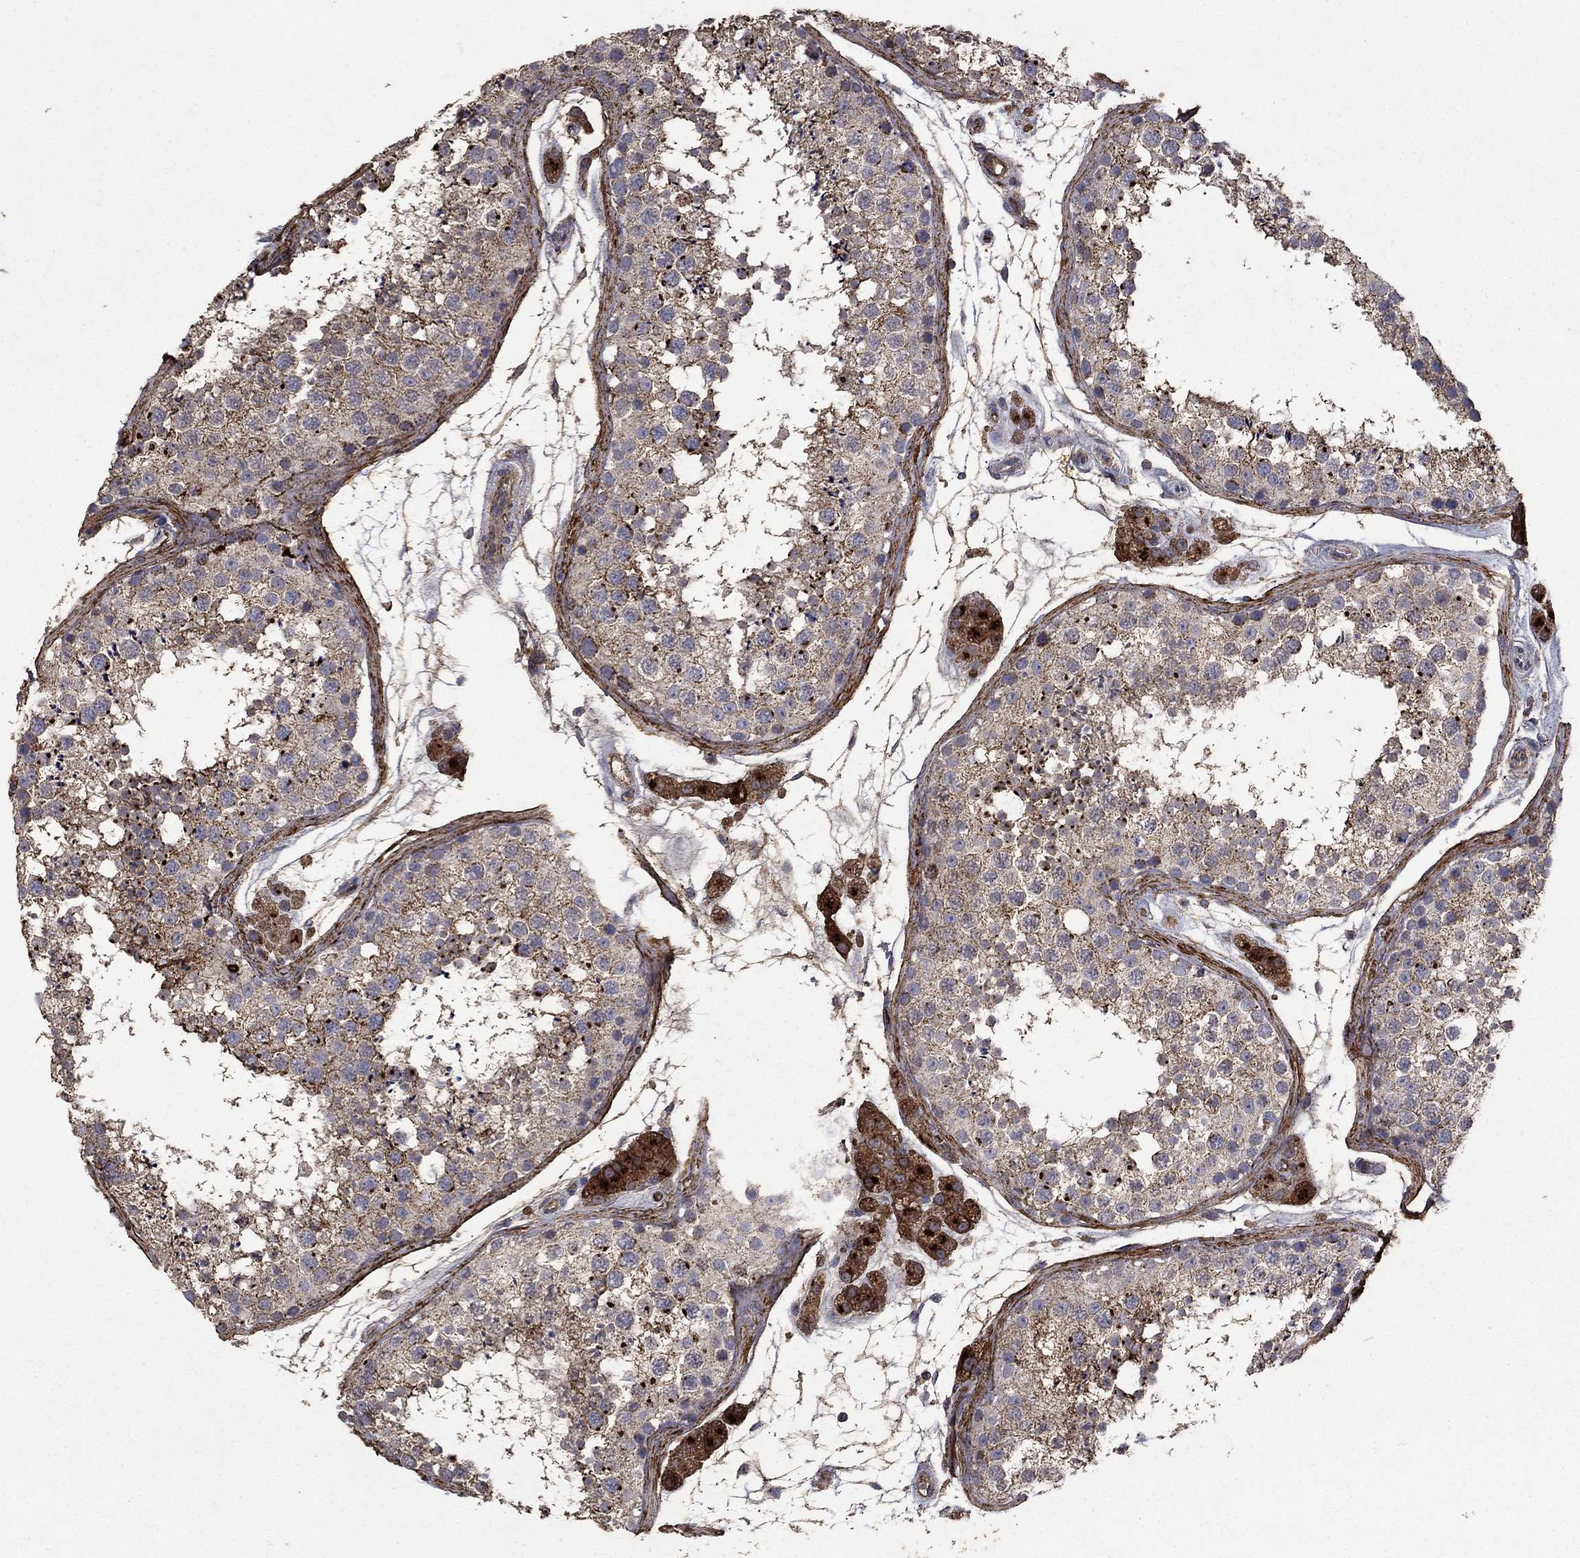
{"staining": {"intensity": "strong", "quantity": "<25%", "location": "cytoplasmic/membranous"}, "tissue": "testis", "cell_type": "Cells in seminiferous ducts", "image_type": "normal", "snomed": [{"axis": "morphology", "description": "Normal tissue, NOS"}, {"axis": "topography", "description": "Testis"}], "caption": "The immunohistochemical stain shows strong cytoplasmic/membranous positivity in cells in seminiferous ducts of unremarkable testis.", "gene": "CD24", "patient": {"sex": "male", "age": 41}}